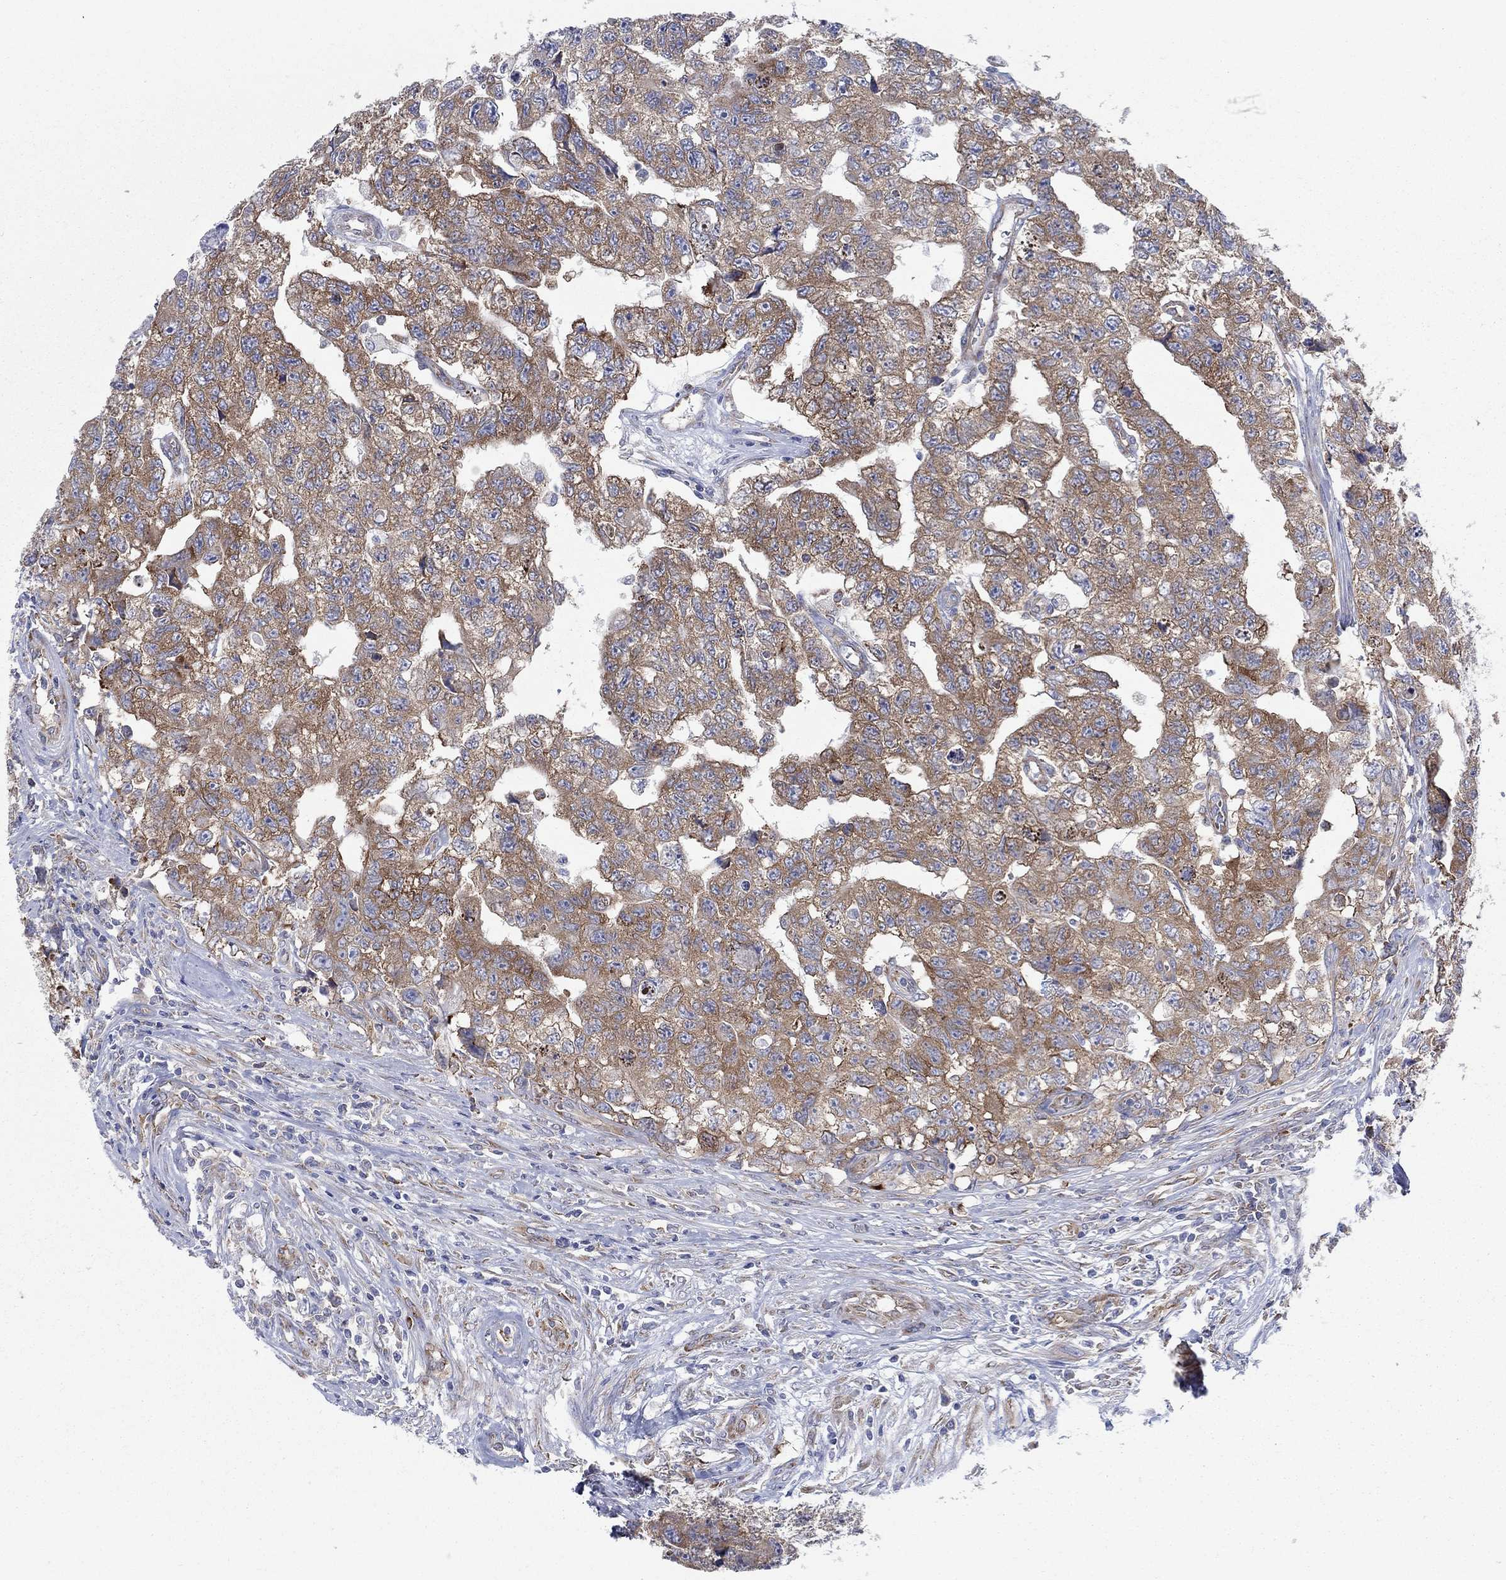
{"staining": {"intensity": "strong", "quantity": "25%-75%", "location": "cytoplasmic/membranous"}, "tissue": "testis cancer", "cell_type": "Tumor cells", "image_type": "cancer", "snomed": [{"axis": "morphology", "description": "Carcinoma, Embryonal, NOS"}, {"axis": "topography", "description": "Testis"}], "caption": "This micrograph reveals immunohistochemistry (IHC) staining of testis embryonal carcinoma, with high strong cytoplasmic/membranous expression in approximately 25%-75% of tumor cells.", "gene": "TMEM59", "patient": {"sex": "male", "age": 24}}